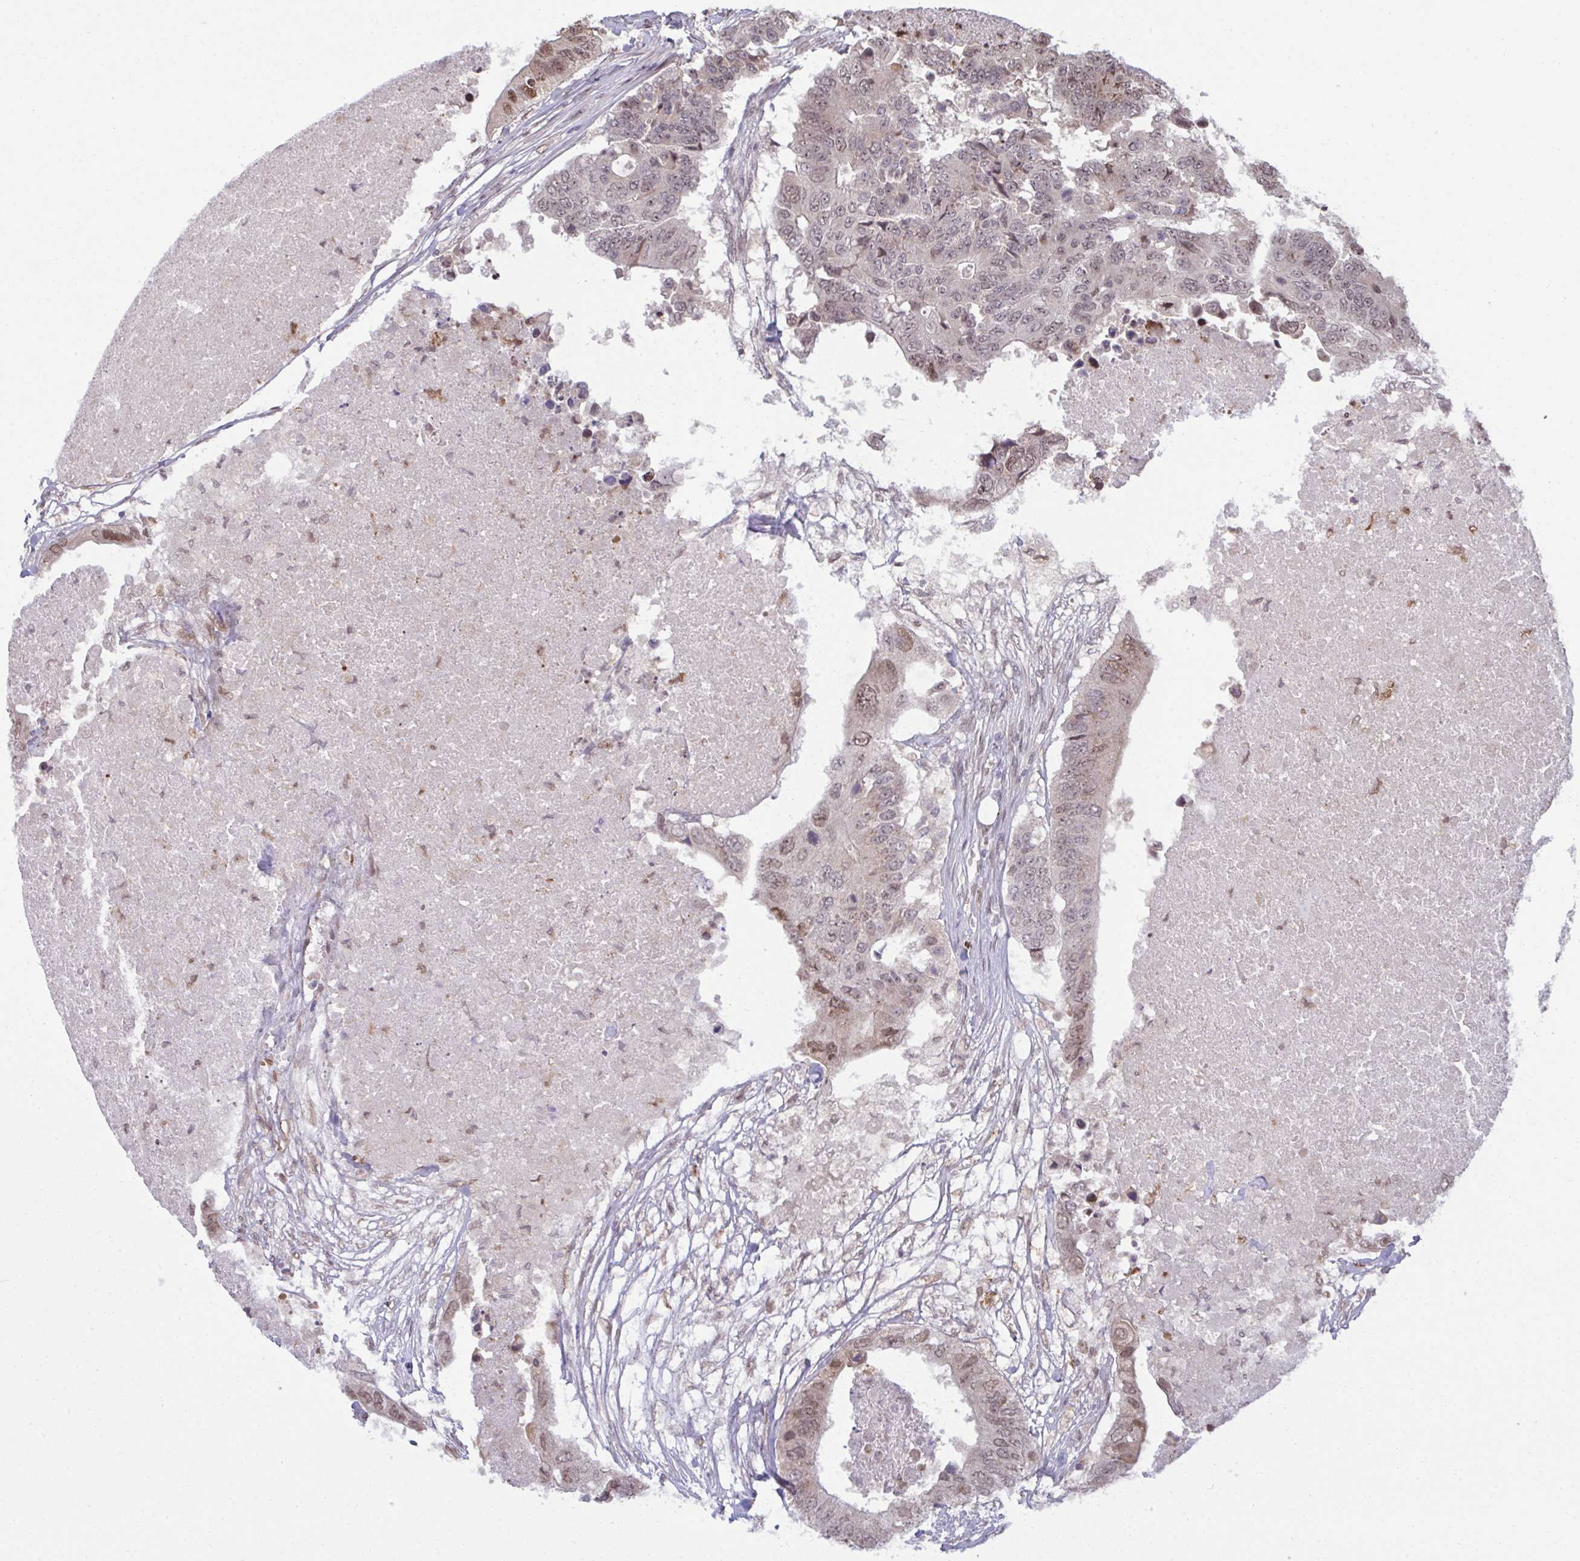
{"staining": {"intensity": "moderate", "quantity": "25%-75%", "location": "cytoplasmic/membranous,nuclear"}, "tissue": "colorectal cancer", "cell_type": "Tumor cells", "image_type": "cancer", "snomed": [{"axis": "morphology", "description": "Adenocarcinoma, NOS"}, {"axis": "topography", "description": "Colon"}], "caption": "Adenocarcinoma (colorectal) stained with a brown dye shows moderate cytoplasmic/membranous and nuclear positive positivity in about 25%-75% of tumor cells.", "gene": "UXT", "patient": {"sex": "male", "age": 71}}